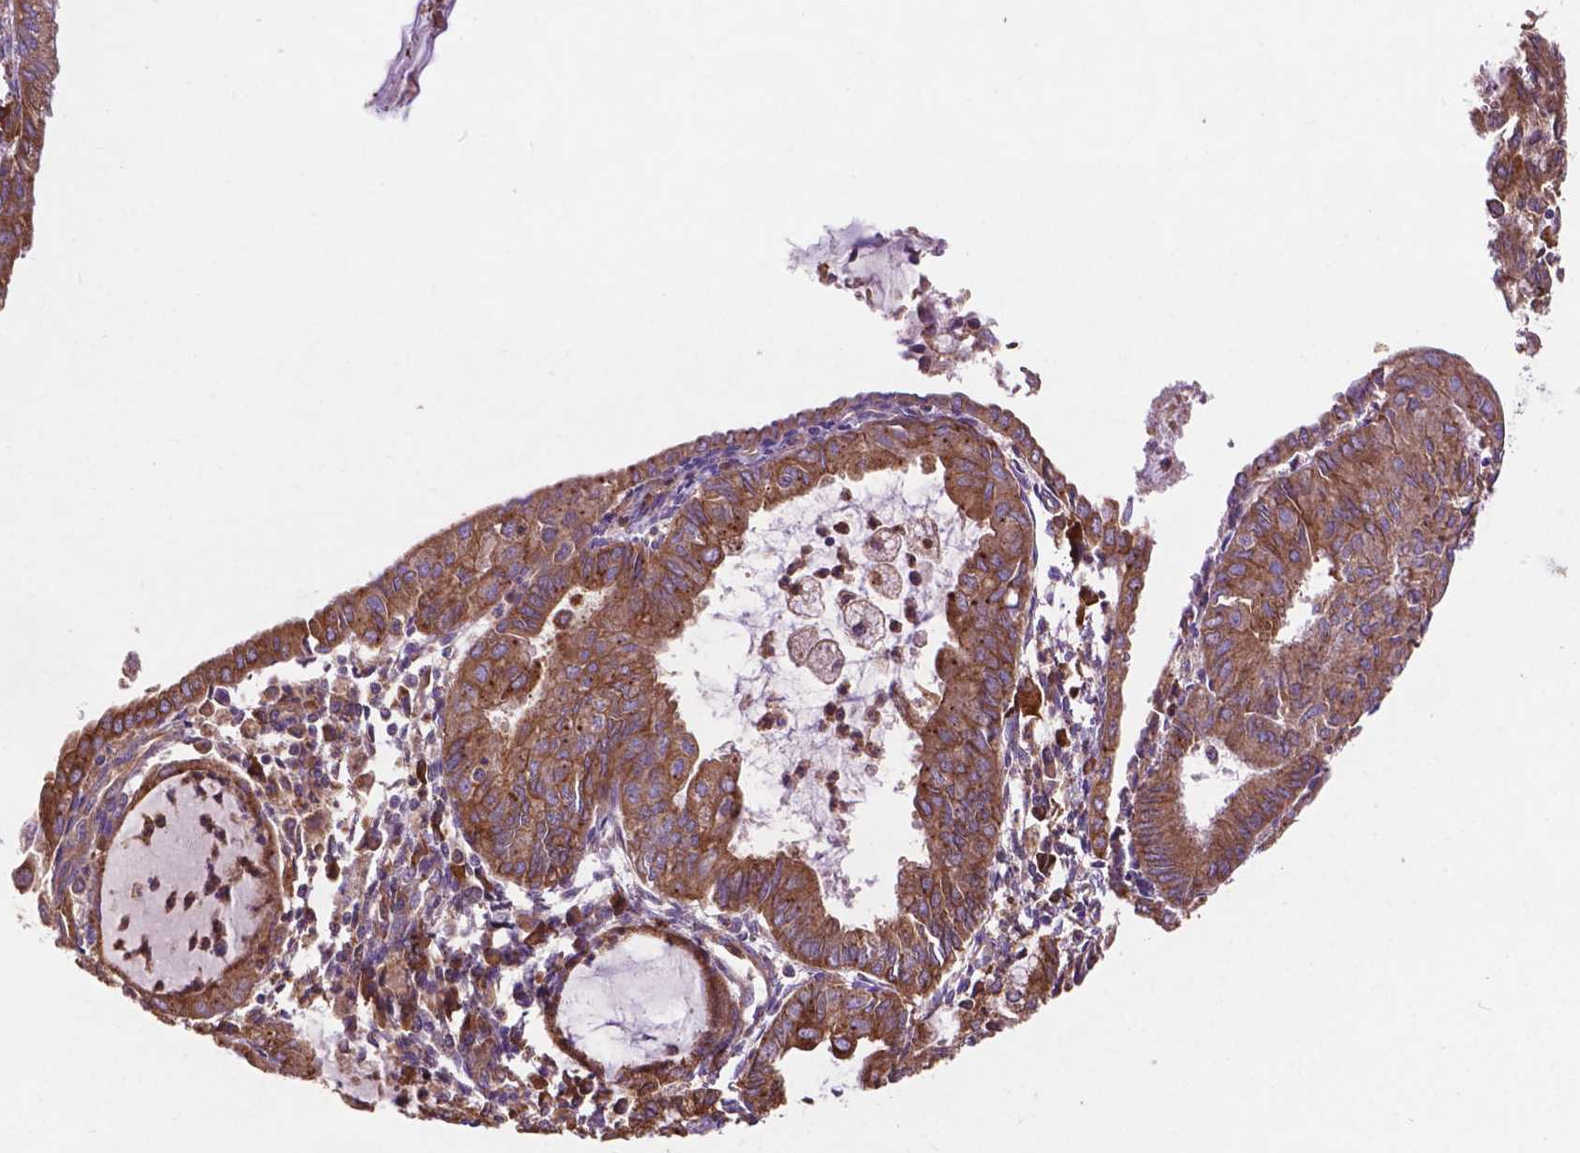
{"staining": {"intensity": "moderate", "quantity": ">75%", "location": "cytoplasmic/membranous"}, "tissue": "endometrial cancer", "cell_type": "Tumor cells", "image_type": "cancer", "snomed": [{"axis": "morphology", "description": "Carcinoma, NOS"}, {"axis": "topography", "description": "Endometrium"}], "caption": "This is a photomicrograph of immunohistochemistry (IHC) staining of endometrial cancer (carcinoma), which shows moderate staining in the cytoplasmic/membranous of tumor cells.", "gene": "CCDC71L", "patient": {"sex": "female", "age": 62}}